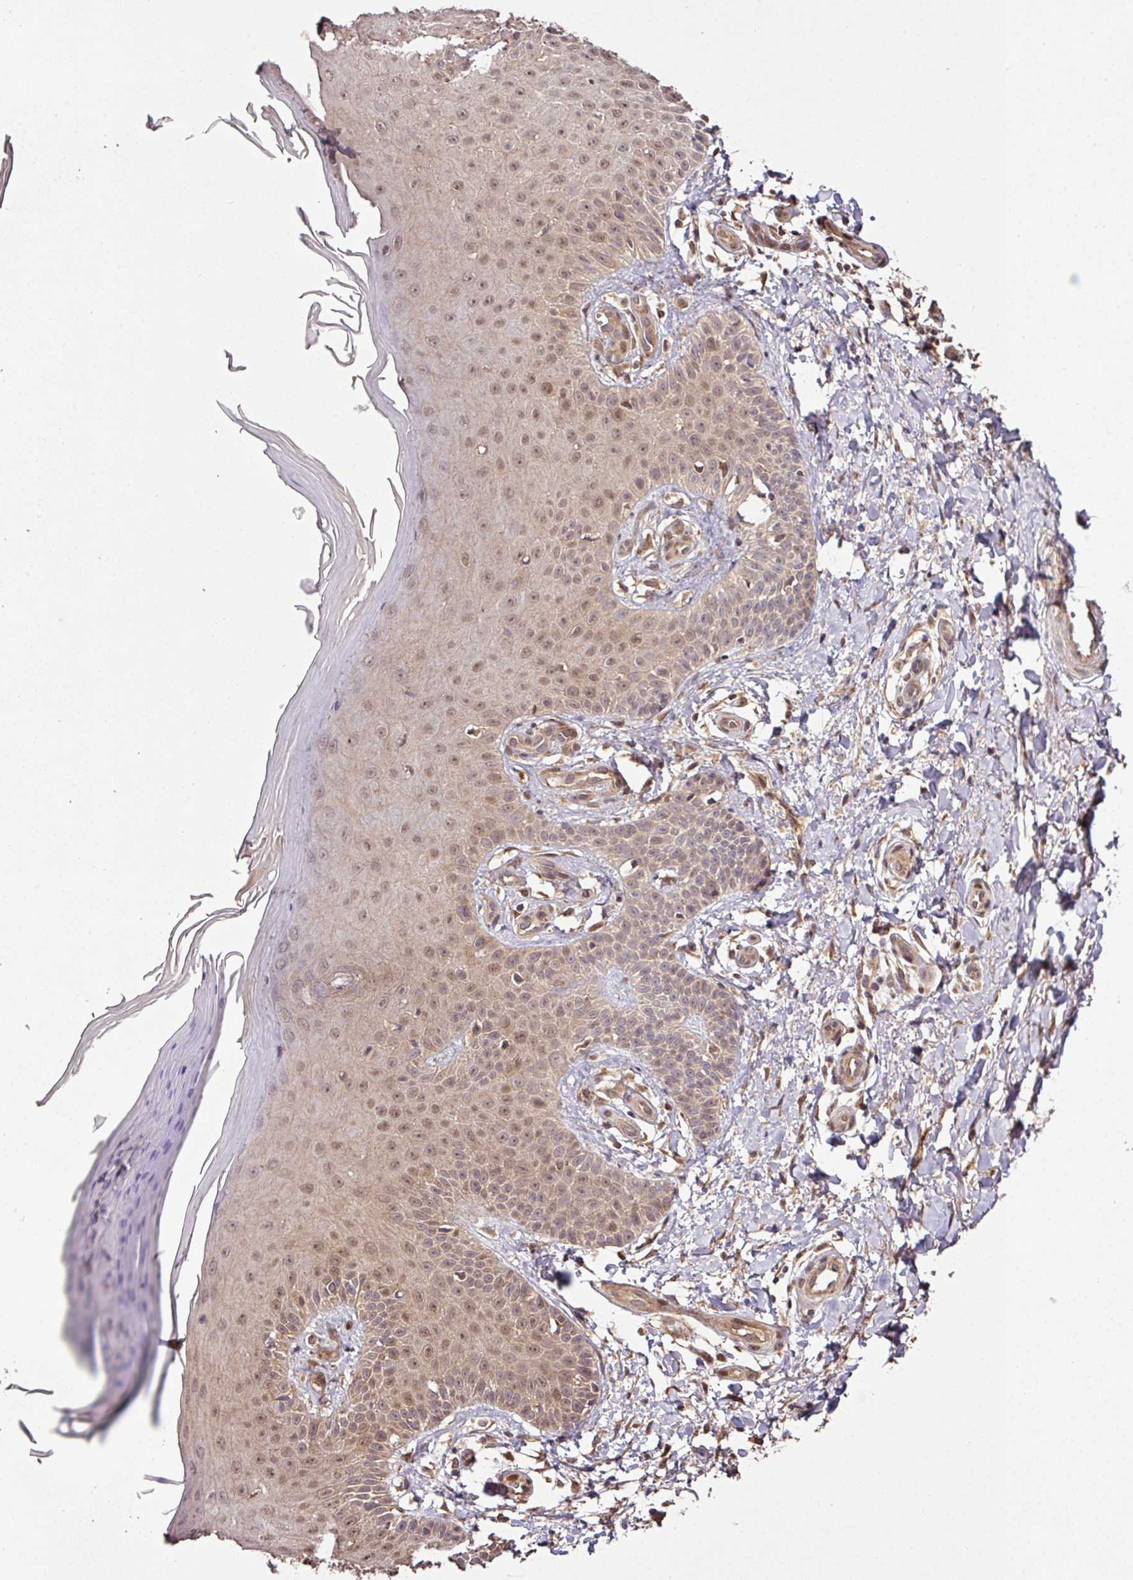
{"staining": {"intensity": "moderate", "quantity": ">75%", "location": "cytoplasmic/membranous,nuclear"}, "tissue": "skin", "cell_type": "Fibroblasts", "image_type": "normal", "snomed": [{"axis": "morphology", "description": "Normal tissue, NOS"}, {"axis": "topography", "description": "Skin"}], "caption": "Immunohistochemical staining of unremarkable skin exhibits >75% levels of moderate cytoplasmic/membranous,nuclear protein staining in about >75% of fibroblasts.", "gene": "FAIM", "patient": {"sex": "male", "age": 81}}